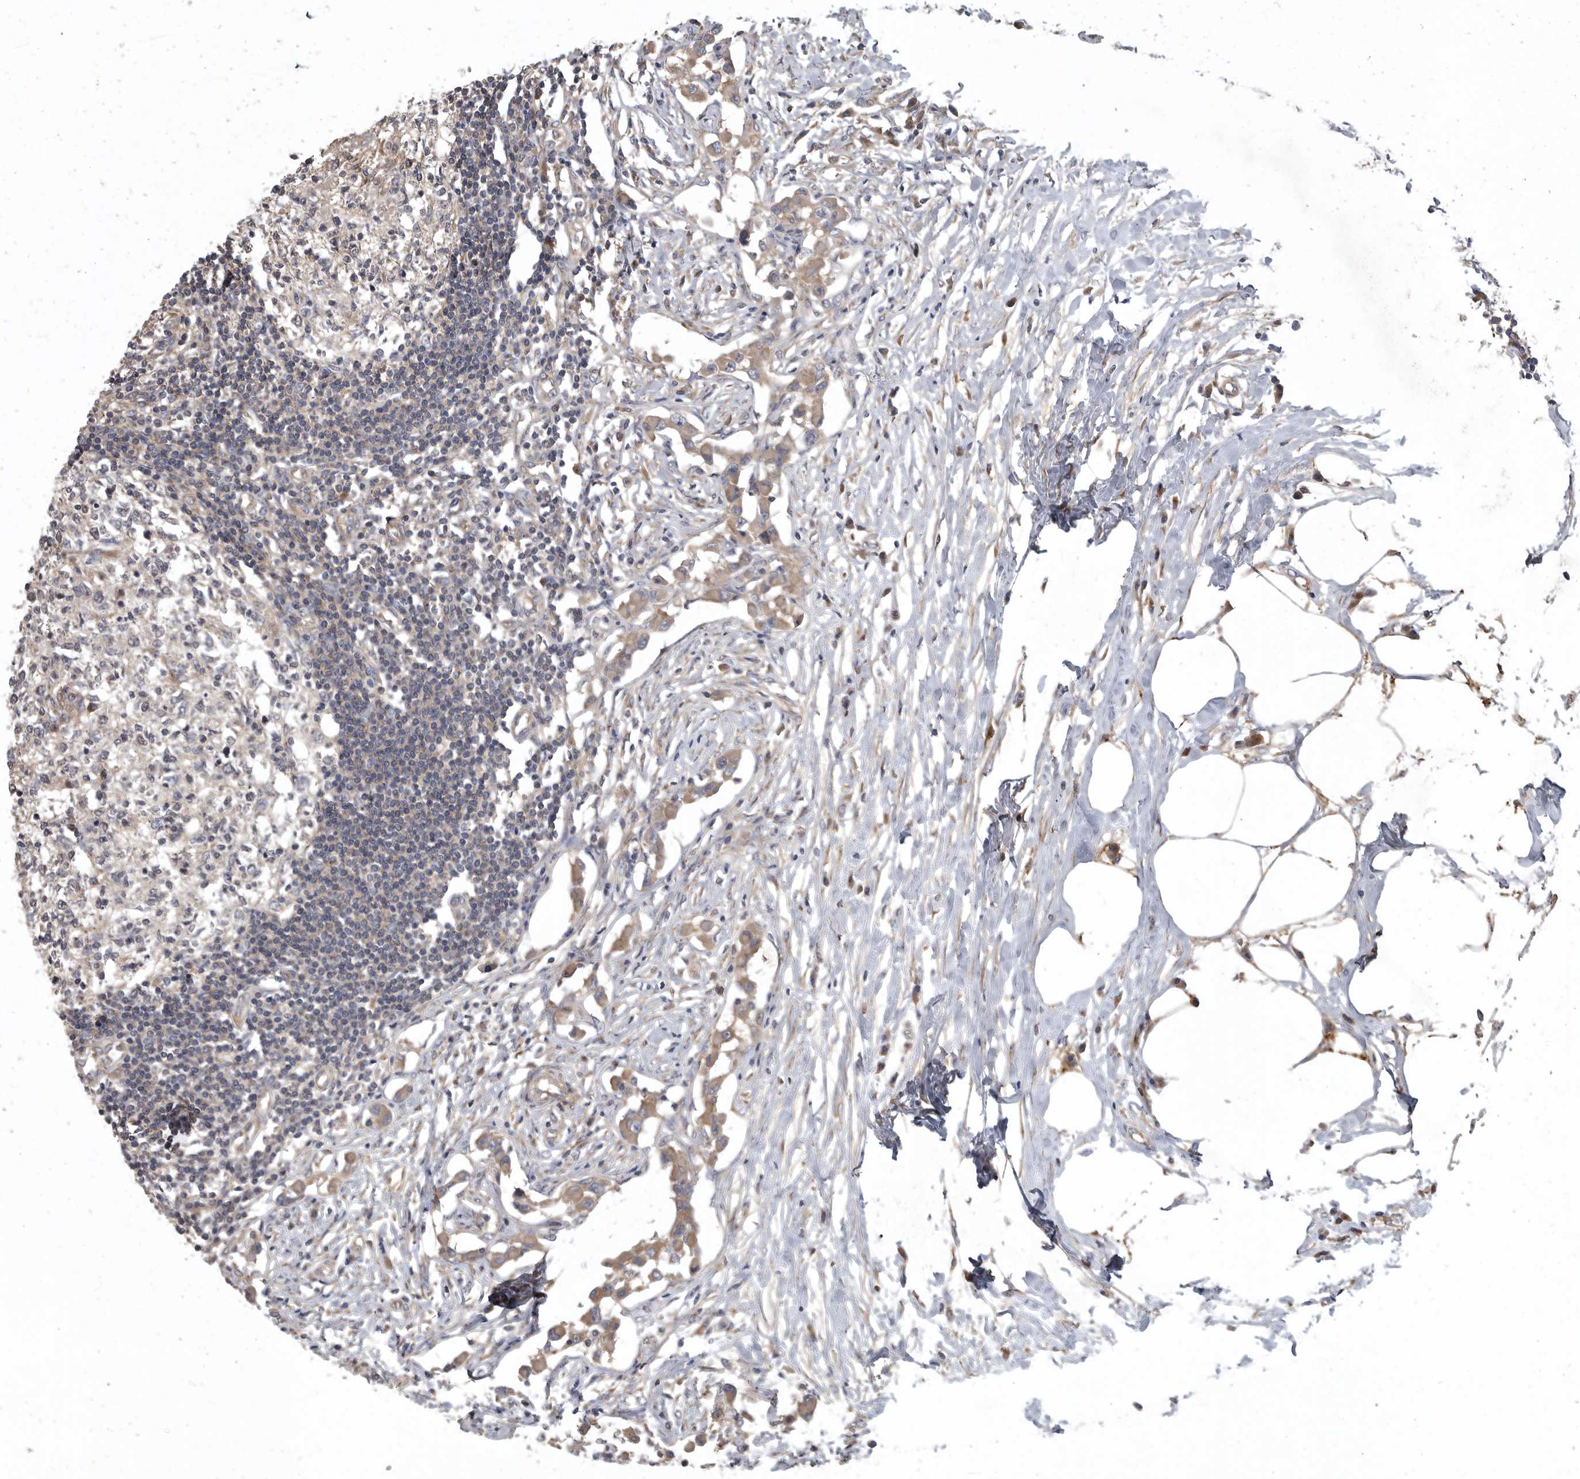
{"staining": {"intensity": "negative", "quantity": "none", "location": "none"}, "tissue": "lymph node", "cell_type": "Germinal center cells", "image_type": "normal", "snomed": [{"axis": "morphology", "description": "Normal tissue, NOS"}, {"axis": "morphology", "description": "Malignant melanoma, Metastatic site"}, {"axis": "topography", "description": "Lymph node"}], "caption": "Protein analysis of normal lymph node shows no significant staining in germinal center cells.", "gene": "OXR1", "patient": {"sex": "male", "age": 41}}